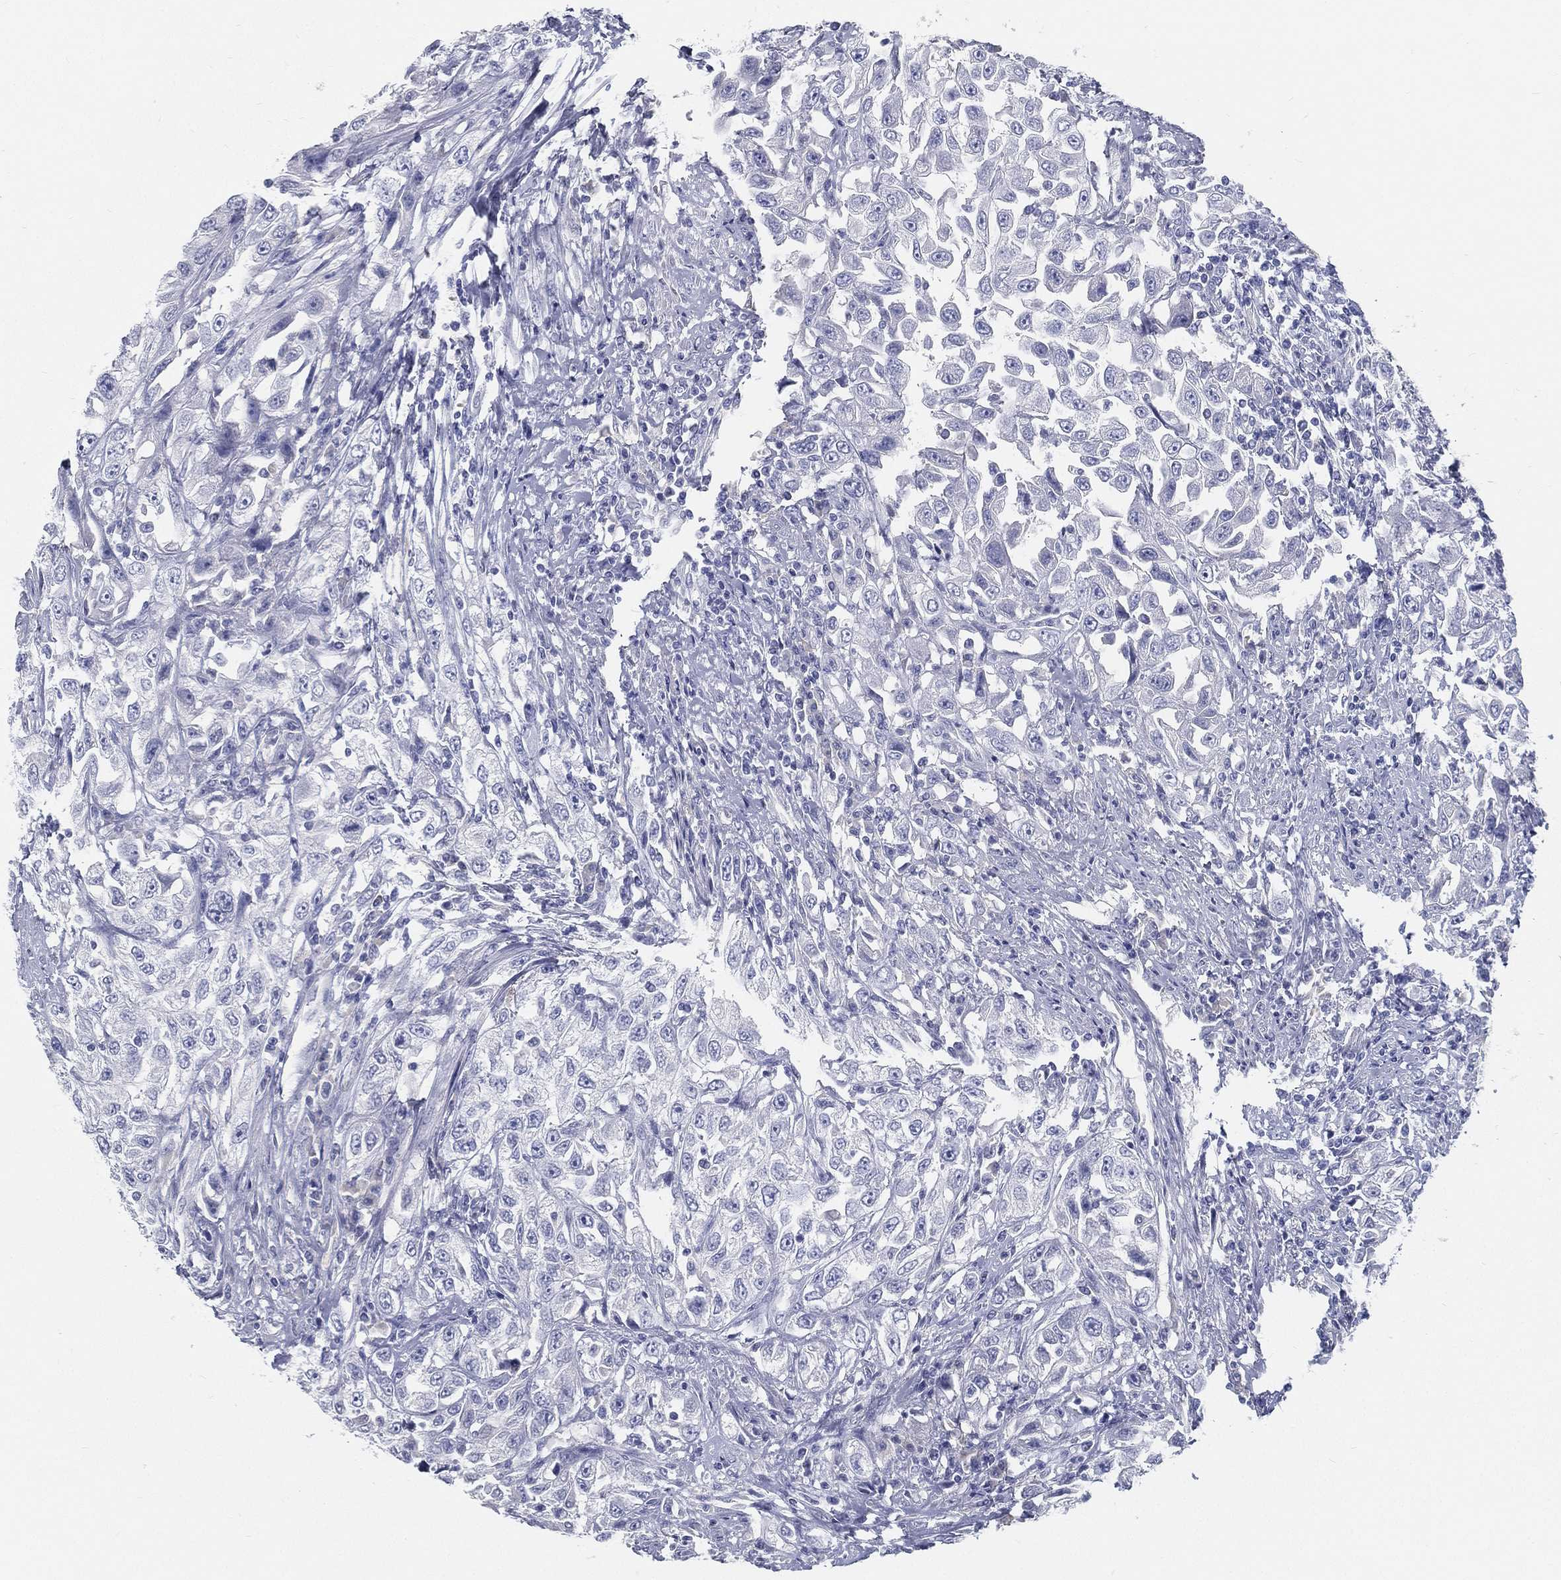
{"staining": {"intensity": "negative", "quantity": "none", "location": "none"}, "tissue": "urothelial cancer", "cell_type": "Tumor cells", "image_type": "cancer", "snomed": [{"axis": "morphology", "description": "Urothelial carcinoma, High grade"}, {"axis": "topography", "description": "Urinary bladder"}], "caption": "Human urothelial carcinoma (high-grade) stained for a protein using immunohistochemistry (IHC) displays no positivity in tumor cells.", "gene": "STS", "patient": {"sex": "female", "age": 56}}